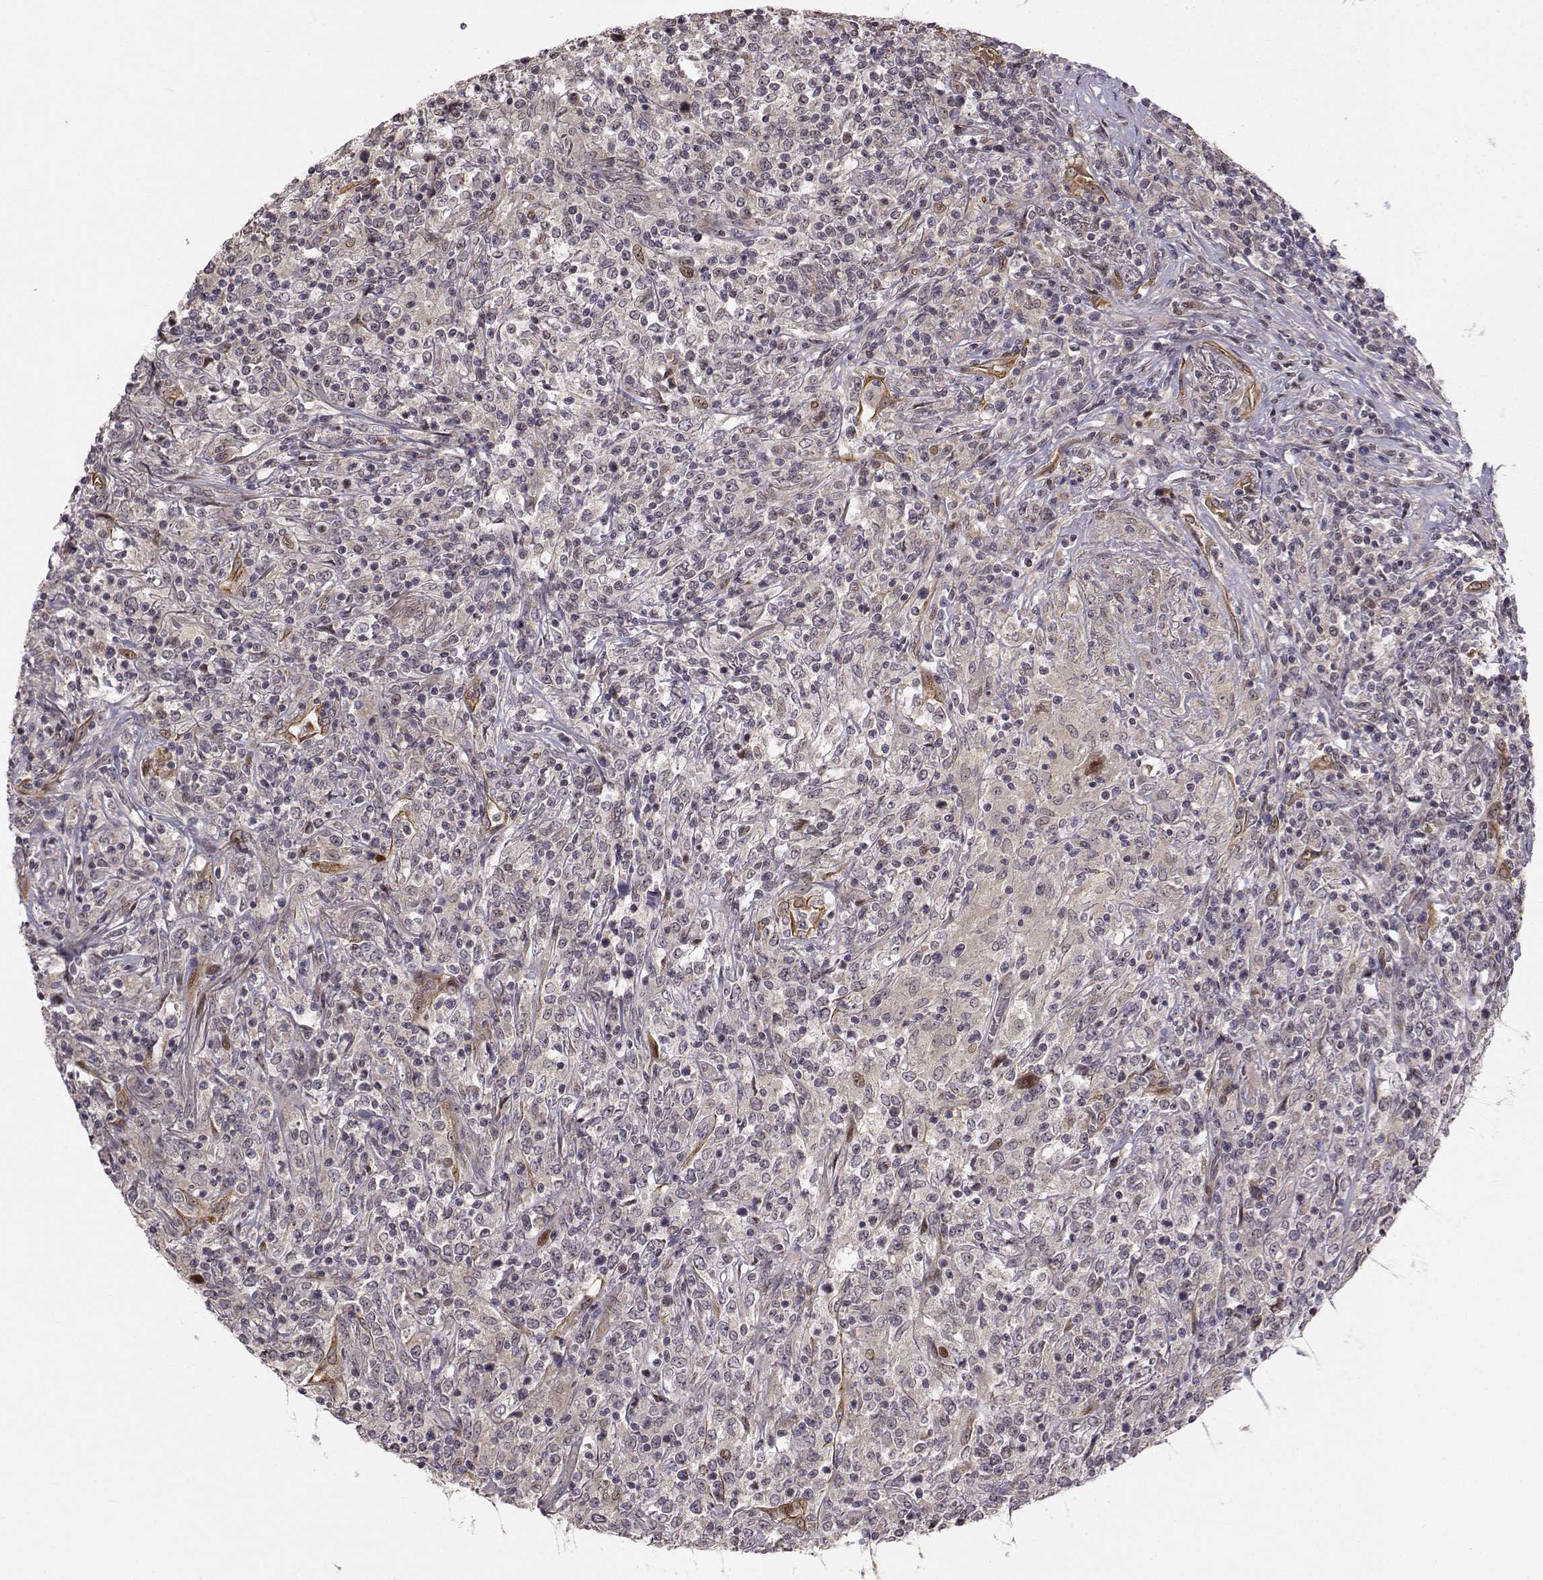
{"staining": {"intensity": "negative", "quantity": "none", "location": "none"}, "tissue": "lymphoma", "cell_type": "Tumor cells", "image_type": "cancer", "snomed": [{"axis": "morphology", "description": "Malignant lymphoma, non-Hodgkin's type, High grade"}, {"axis": "topography", "description": "Lung"}], "caption": "Tumor cells are negative for brown protein staining in malignant lymphoma, non-Hodgkin's type (high-grade).", "gene": "APC", "patient": {"sex": "male", "age": 79}}